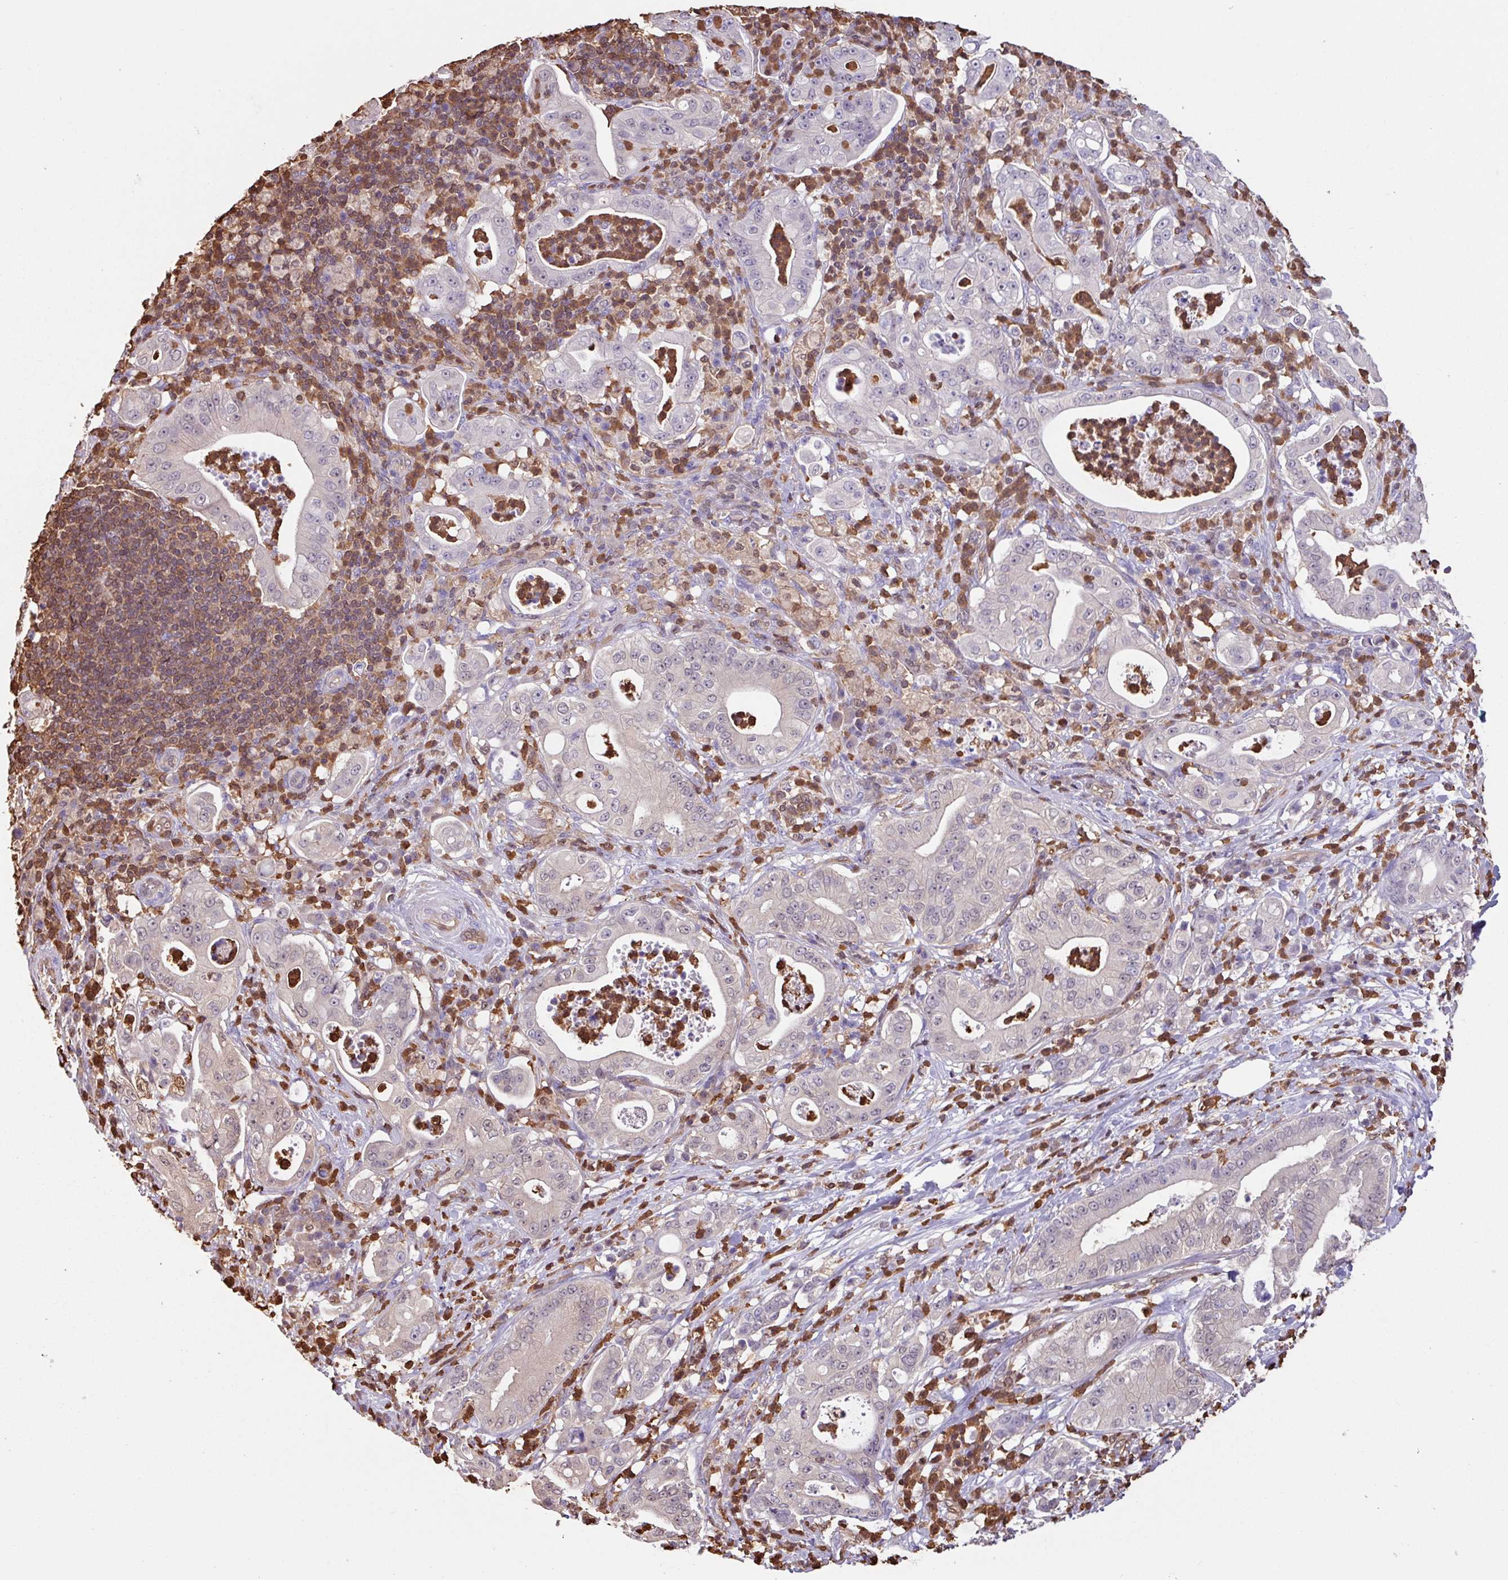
{"staining": {"intensity": "weak", "quantity": "<25%", "location": "cytoplasmic/membranous,nuclear"}, "tissue": "pancreatic cancer", "cell_type": "Tumor cells", "image_type": "cancer", "snomed": [{"axis": "morphology", "description": "Adenocarcinoma, NOS"}, {"axis": "topography", "description": "Pancreas"}], "caption": "This is an IHC image of human adenocarcinoma (pancreatic). There is no positivity in tumor cells.", "gene": "ARHGDIB", "patient": {"sex": "male", "age": 71}}